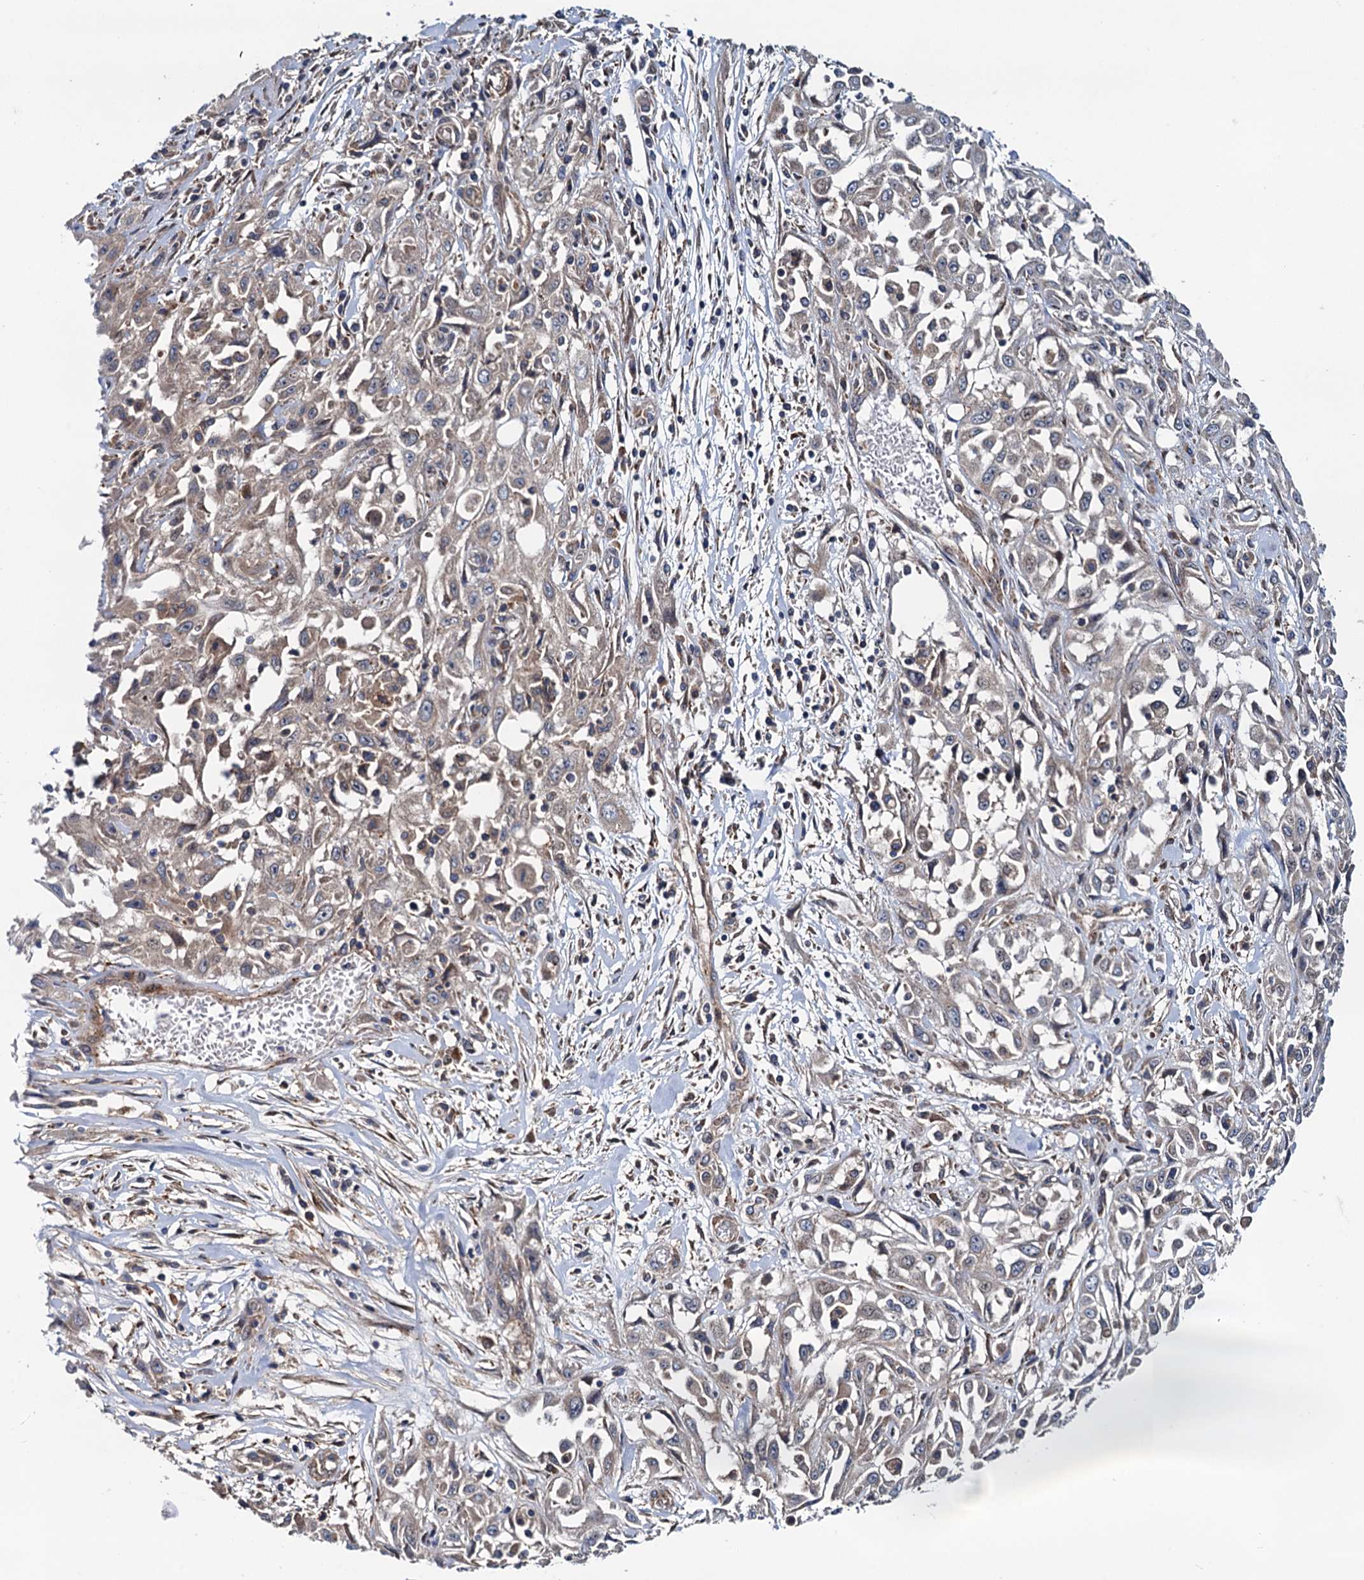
{"staining": {"intensity": "weak", "quantity": "25%-75%", "location": "cytoplasmic/membranous"}, "tissue": "skin cancer", "cell_type": "Tumor cells", "image_type": "cancer", "snomed": [{"axis": "morphology", "description": "Squamous cell carcinoma, NOS"}, {"axis": "morphology", "description": "Squamous cell carcinoma, metastatic, NOS"}, {"axis": "topography", "description": "Skin"}, {"axis": "topography", "description": "Lymph node"}], "caption": "There is low levels of weak cytoplasmic/membranous positivity in tumor cells of skin cancer, as demonstrated by immunohistochemical staining (brown color).", "gene": "EFL1", "patient": {"sex": "male", "age": 75}}